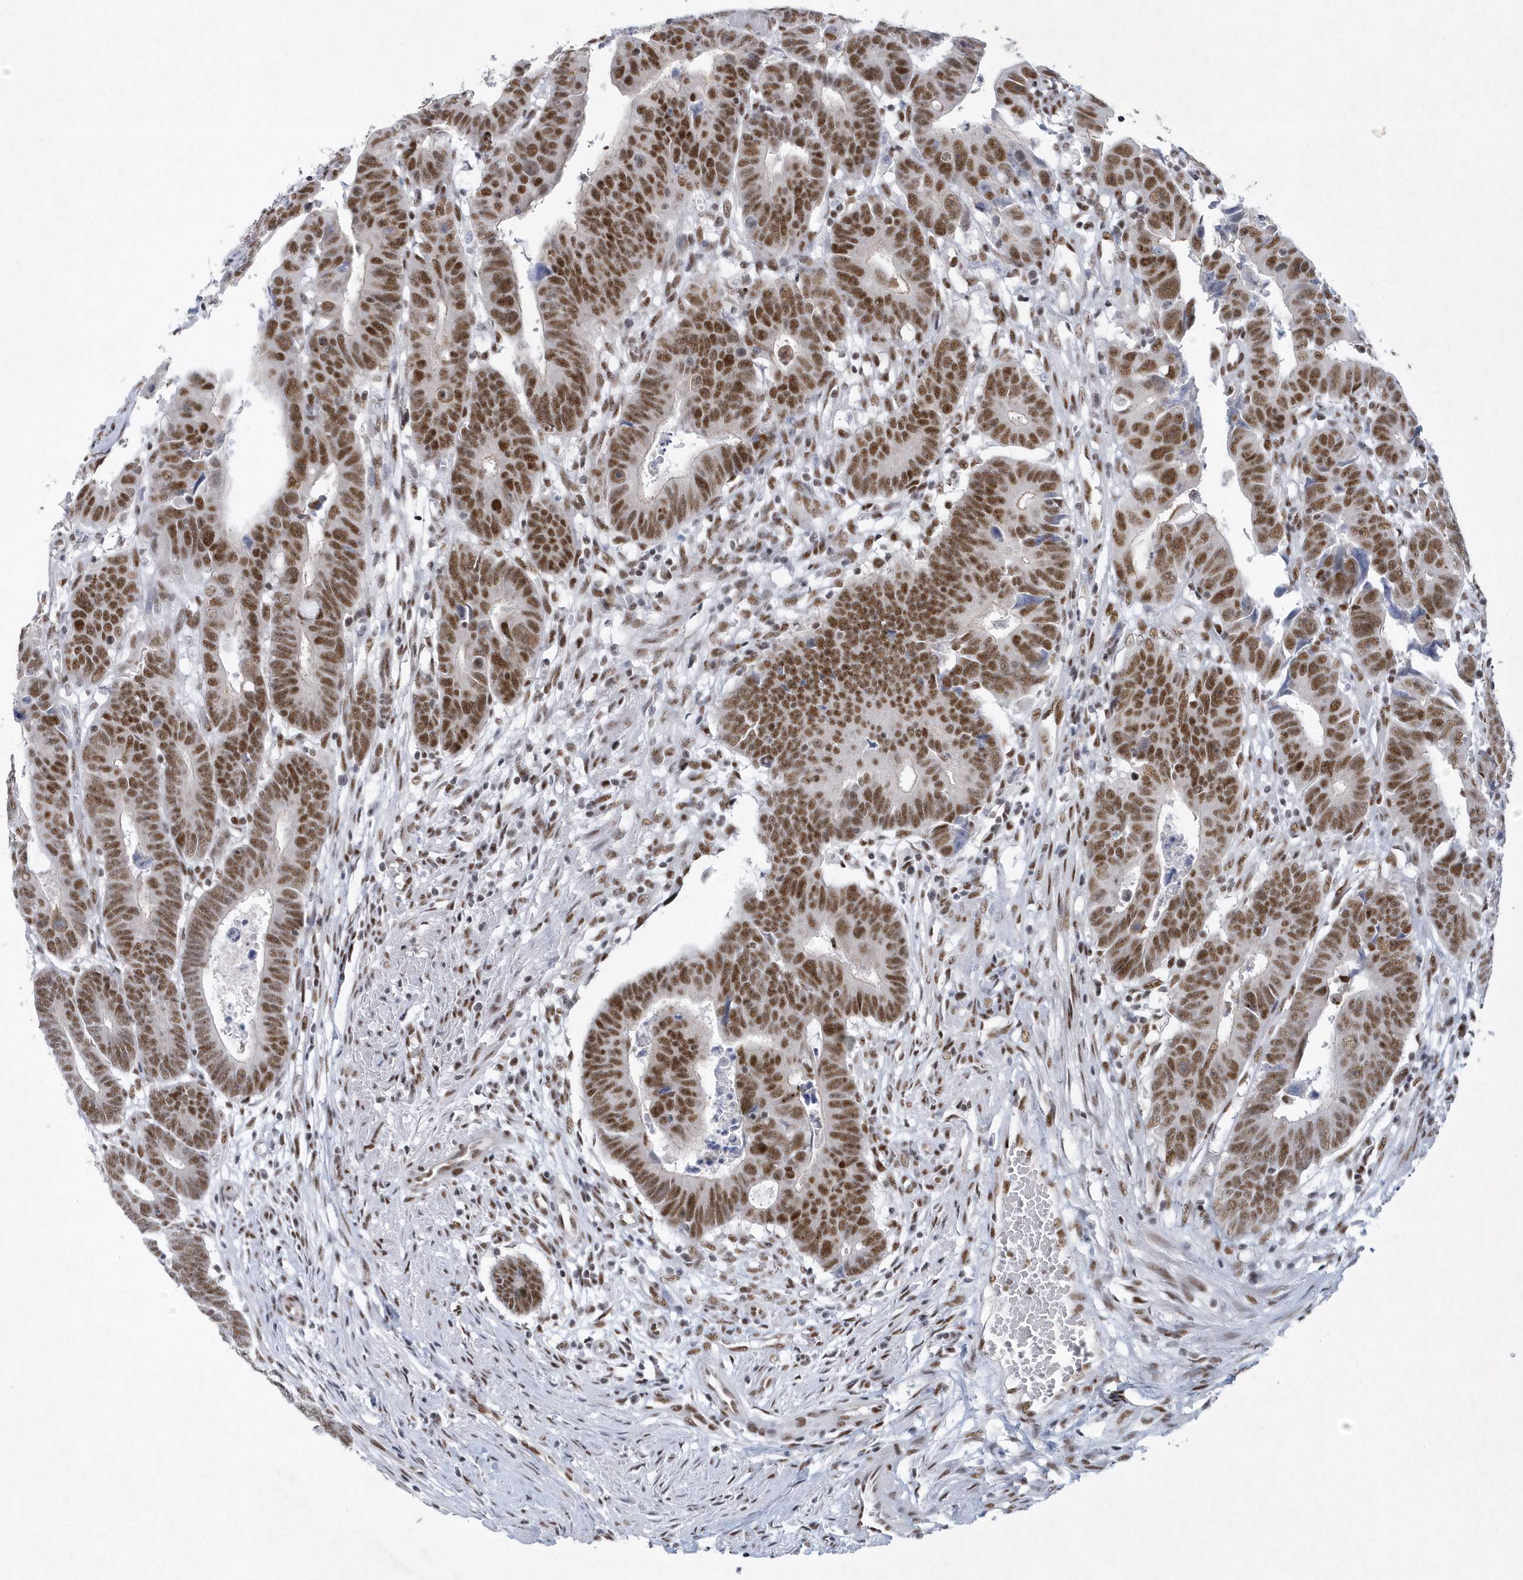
{"staining": {"intensity": "moderate", "quantity": ">75%", "location": "nuclear"}, "tissue": "colorectal cancer", "cell_type": "Tumor cells", "image_type": "cancer", "snomed": [{"axis": "morphology", "description": "Adenocarcinoma, NOS"}, {"axis": "topography", "description": "Rectum"}], "caption": "Protein analysis of colorectal cancer (adenocarcinoma) tissue exhibits moderate nuclear positivity in about >75% of tumor cells.", "gene": "DCLRE1A", "patient": {"sex": "female", "age": 65}}